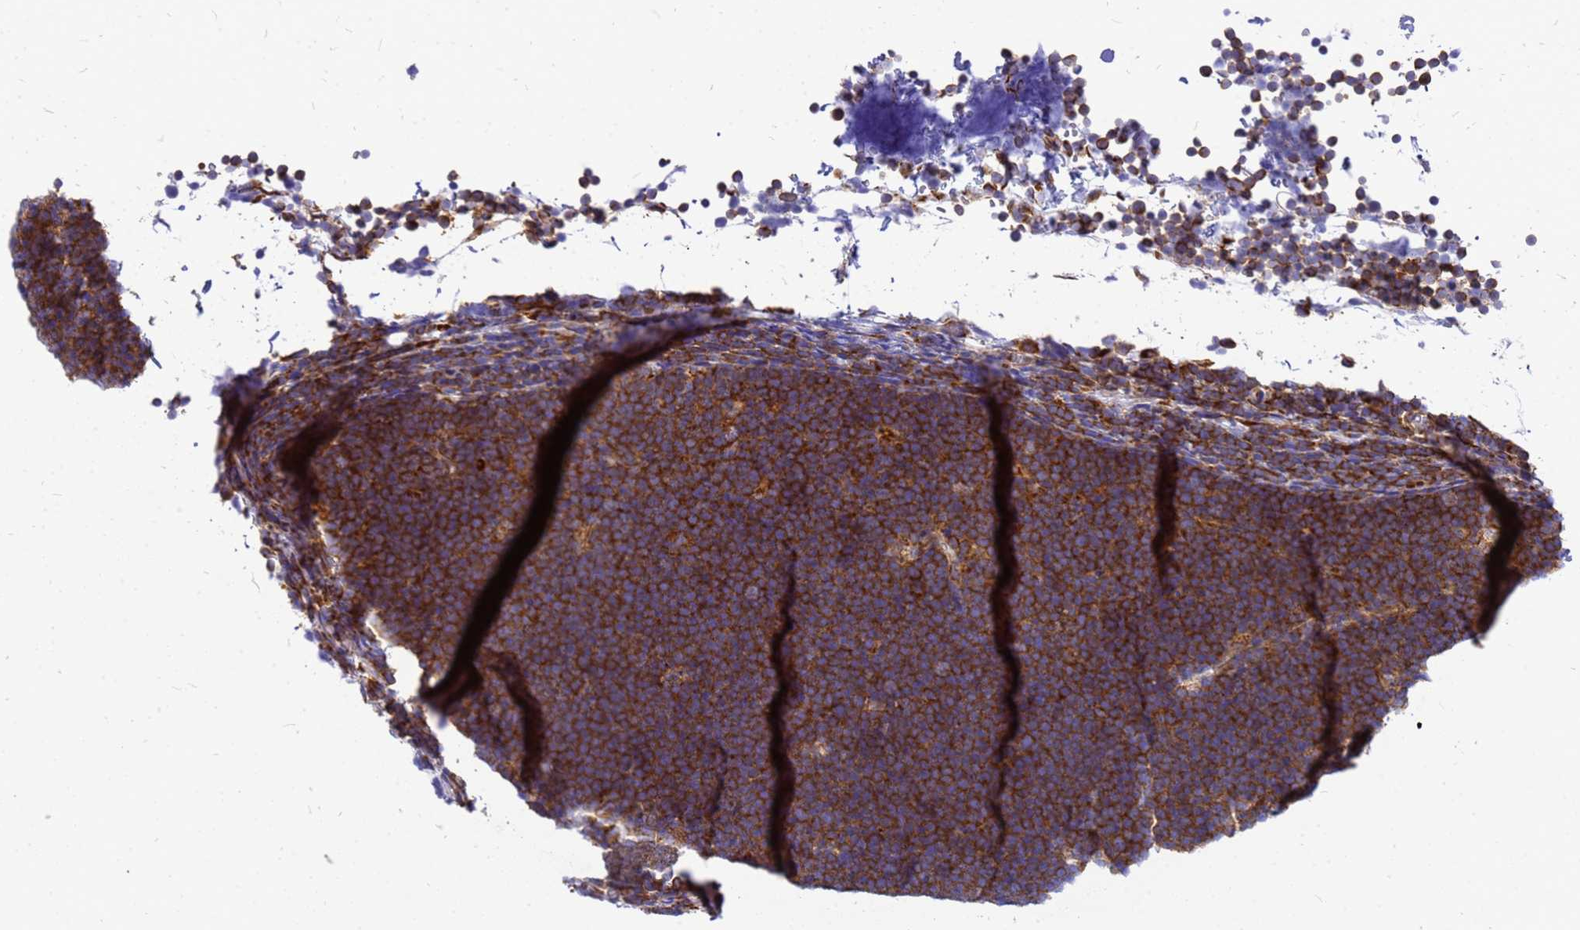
{"staining": {"intensity": "strong", "quantity": ">75%", "location": "cytoplasmic/membranous"}, "tissue": "lymphoma", "cell_type": "Tumor cells", "image_type": "cancer", "snomed": [{"axis": "morphology", "description": "Malignant lymphoma, non-Hodgkin's type, High grade"}, {"axis": "topography", "description": "Lymph node"}], "caption": "This photomicrograph displays high-grade malignant lymphoma, non-Hodgkin's type stained with immunohistochemistry (IHC) to label a protein in brown. The cytoplasmic/membranous of tumor cells show strong positivity for the protein. Nuclei are counter-stained blue.", "gene": "EEF1D", "patient": {"sex": "male", "age": 13}}